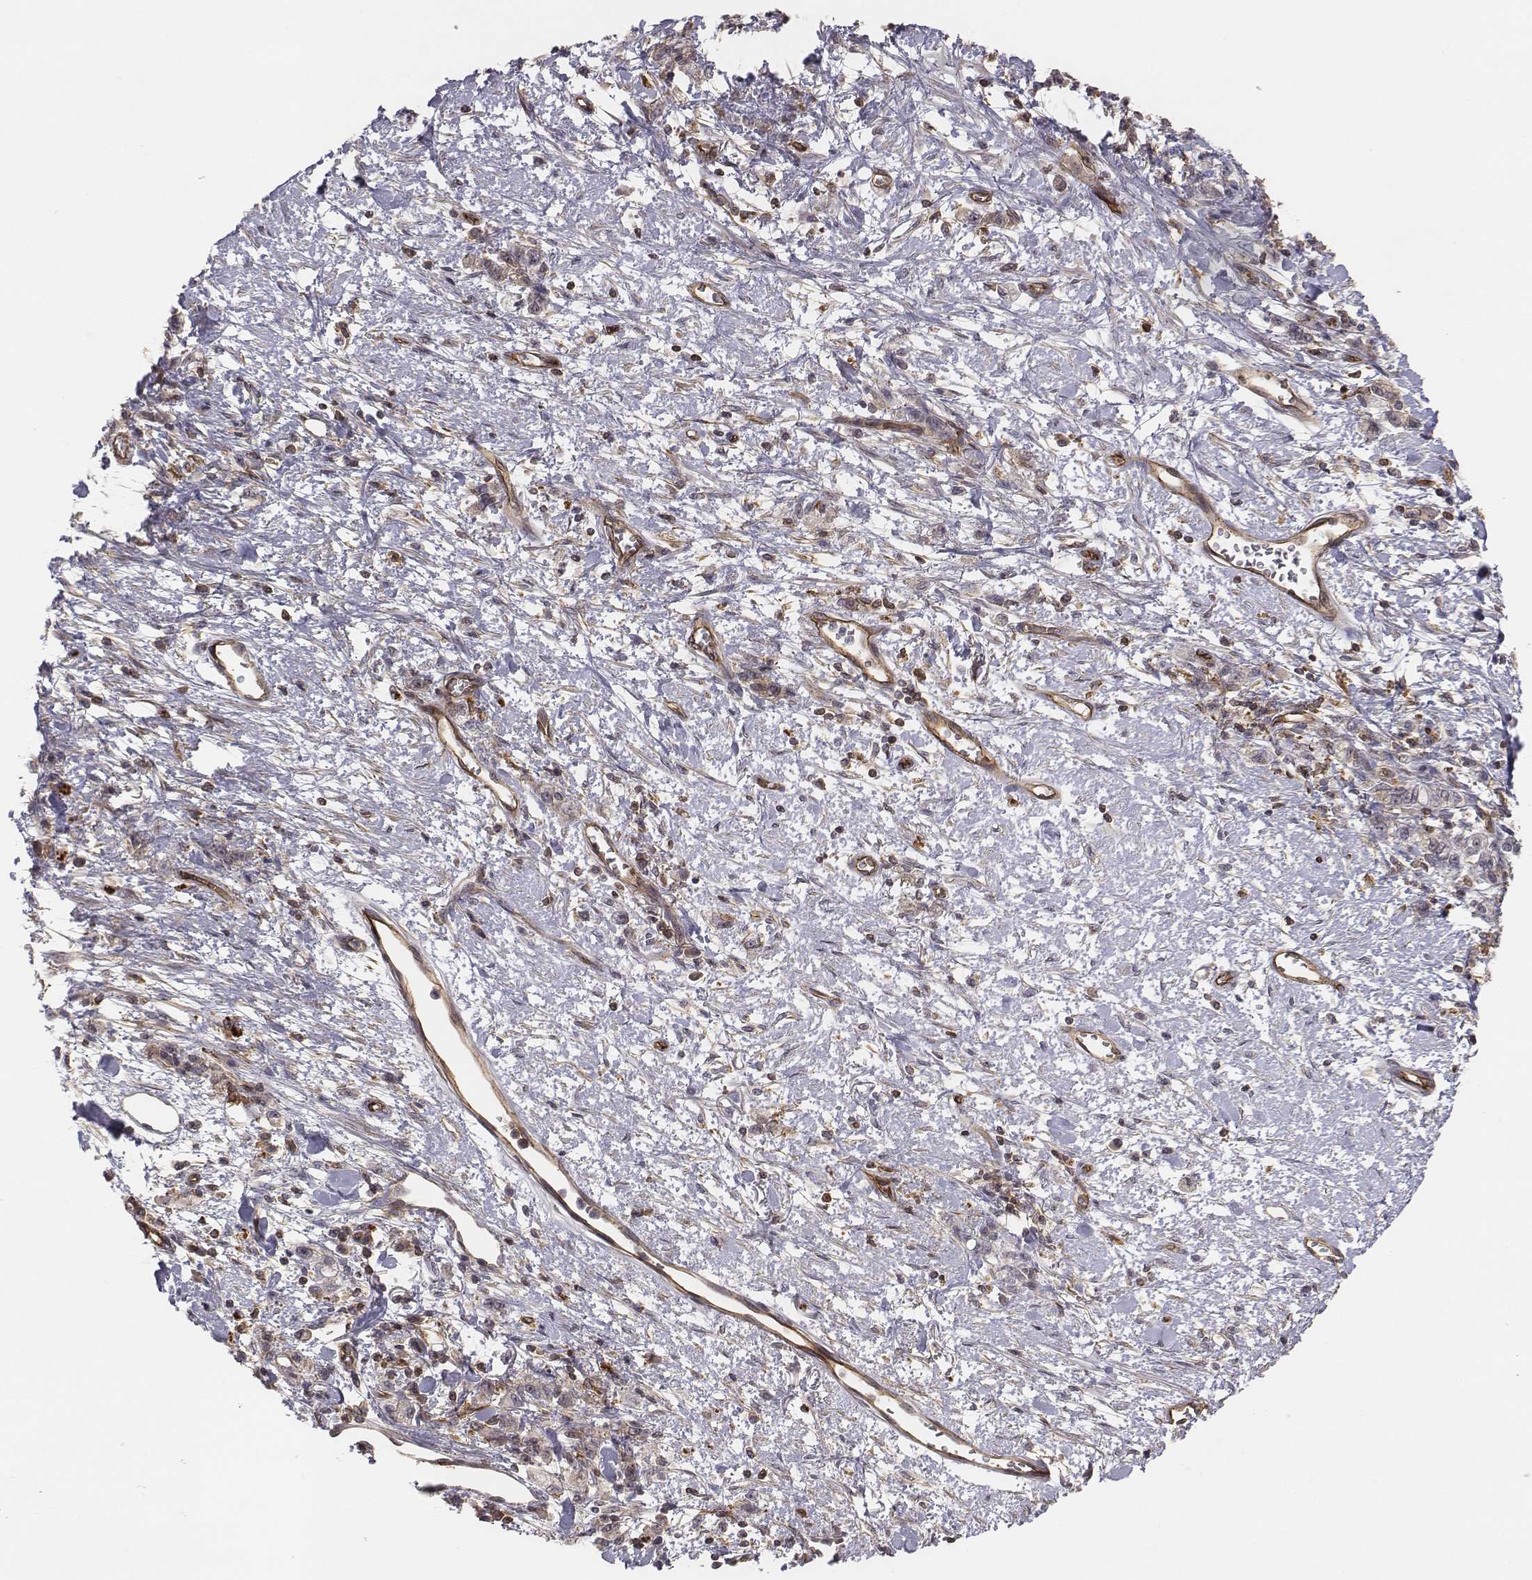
{"staining": {"intensity": "negative", "quantity": "none", "location": "none"}, "tissue": "stomach cancer", "cell_type": "Tumor cells", "image_type": "cancer", "snomed": [{"axis": "morphology", "description": "Adenocarcinoma, NOS"}, {"axis": "topography", "description": "Stomach"}], "caption": "Protein analysis of stomach adenocarcinoma reveals no significant positivity in tumor cells.", "gene": "PTPRG", "patient": {"sex": "male", "age": 77}}